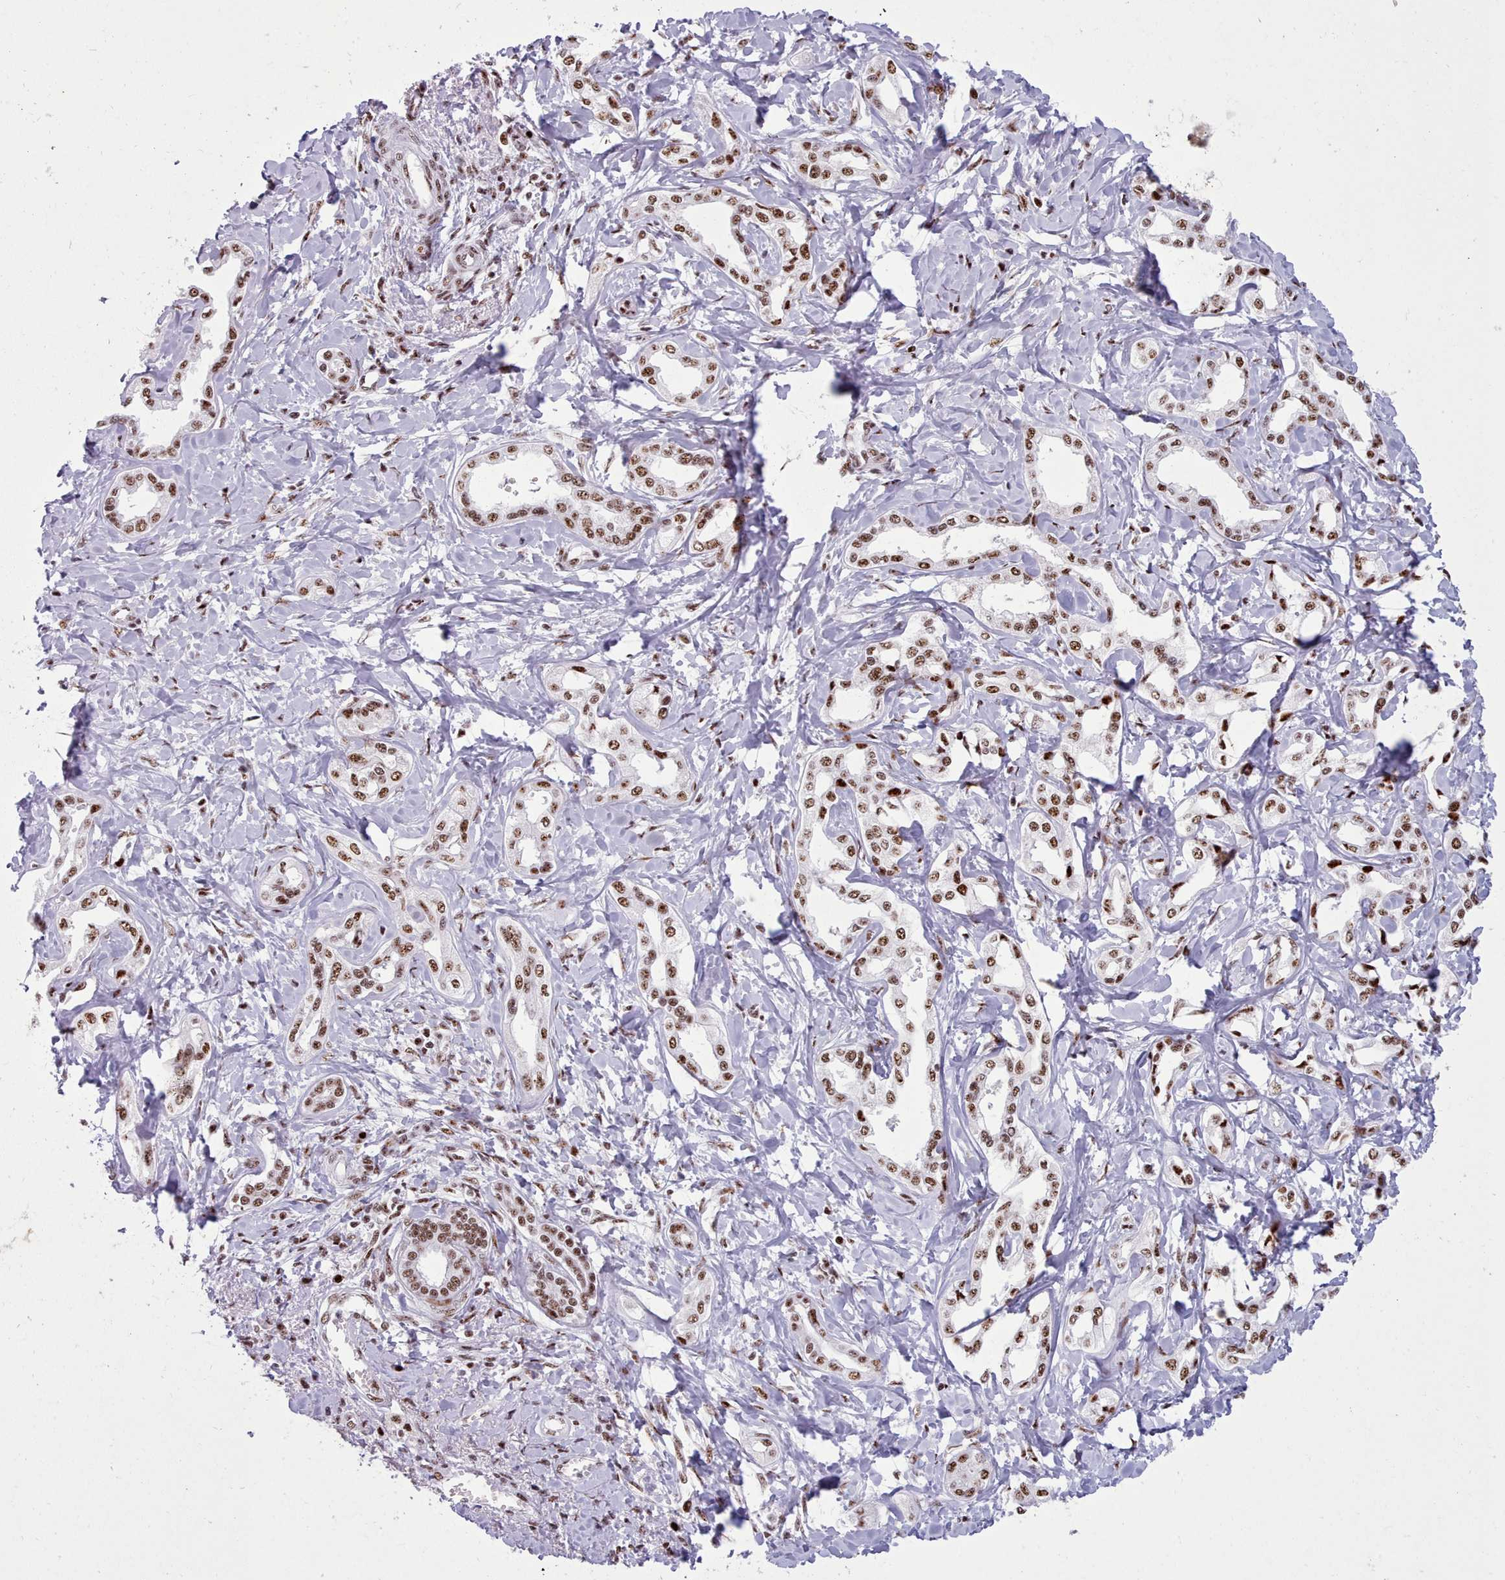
{"staining": {"intensity": "moderate", "quantity": ">75%", "location": "nuclear"}, "tissue": "liver cancer", "cell_type": "Tumor cells", "image_type": "cancer", "snomed": [{"axis": "morphology", "description": "Cholangiocarcinoma"}, {"axis": "topography", "description": "Liver"}], "caption": "Brown immunohistochemical staining in liver cancer (cholangiocarcinoma) displays moderate nuclear staining in about >75% of tumor cells.", "gene": "TMEM35B", "patient": {"sex": "female", "age": 77}}